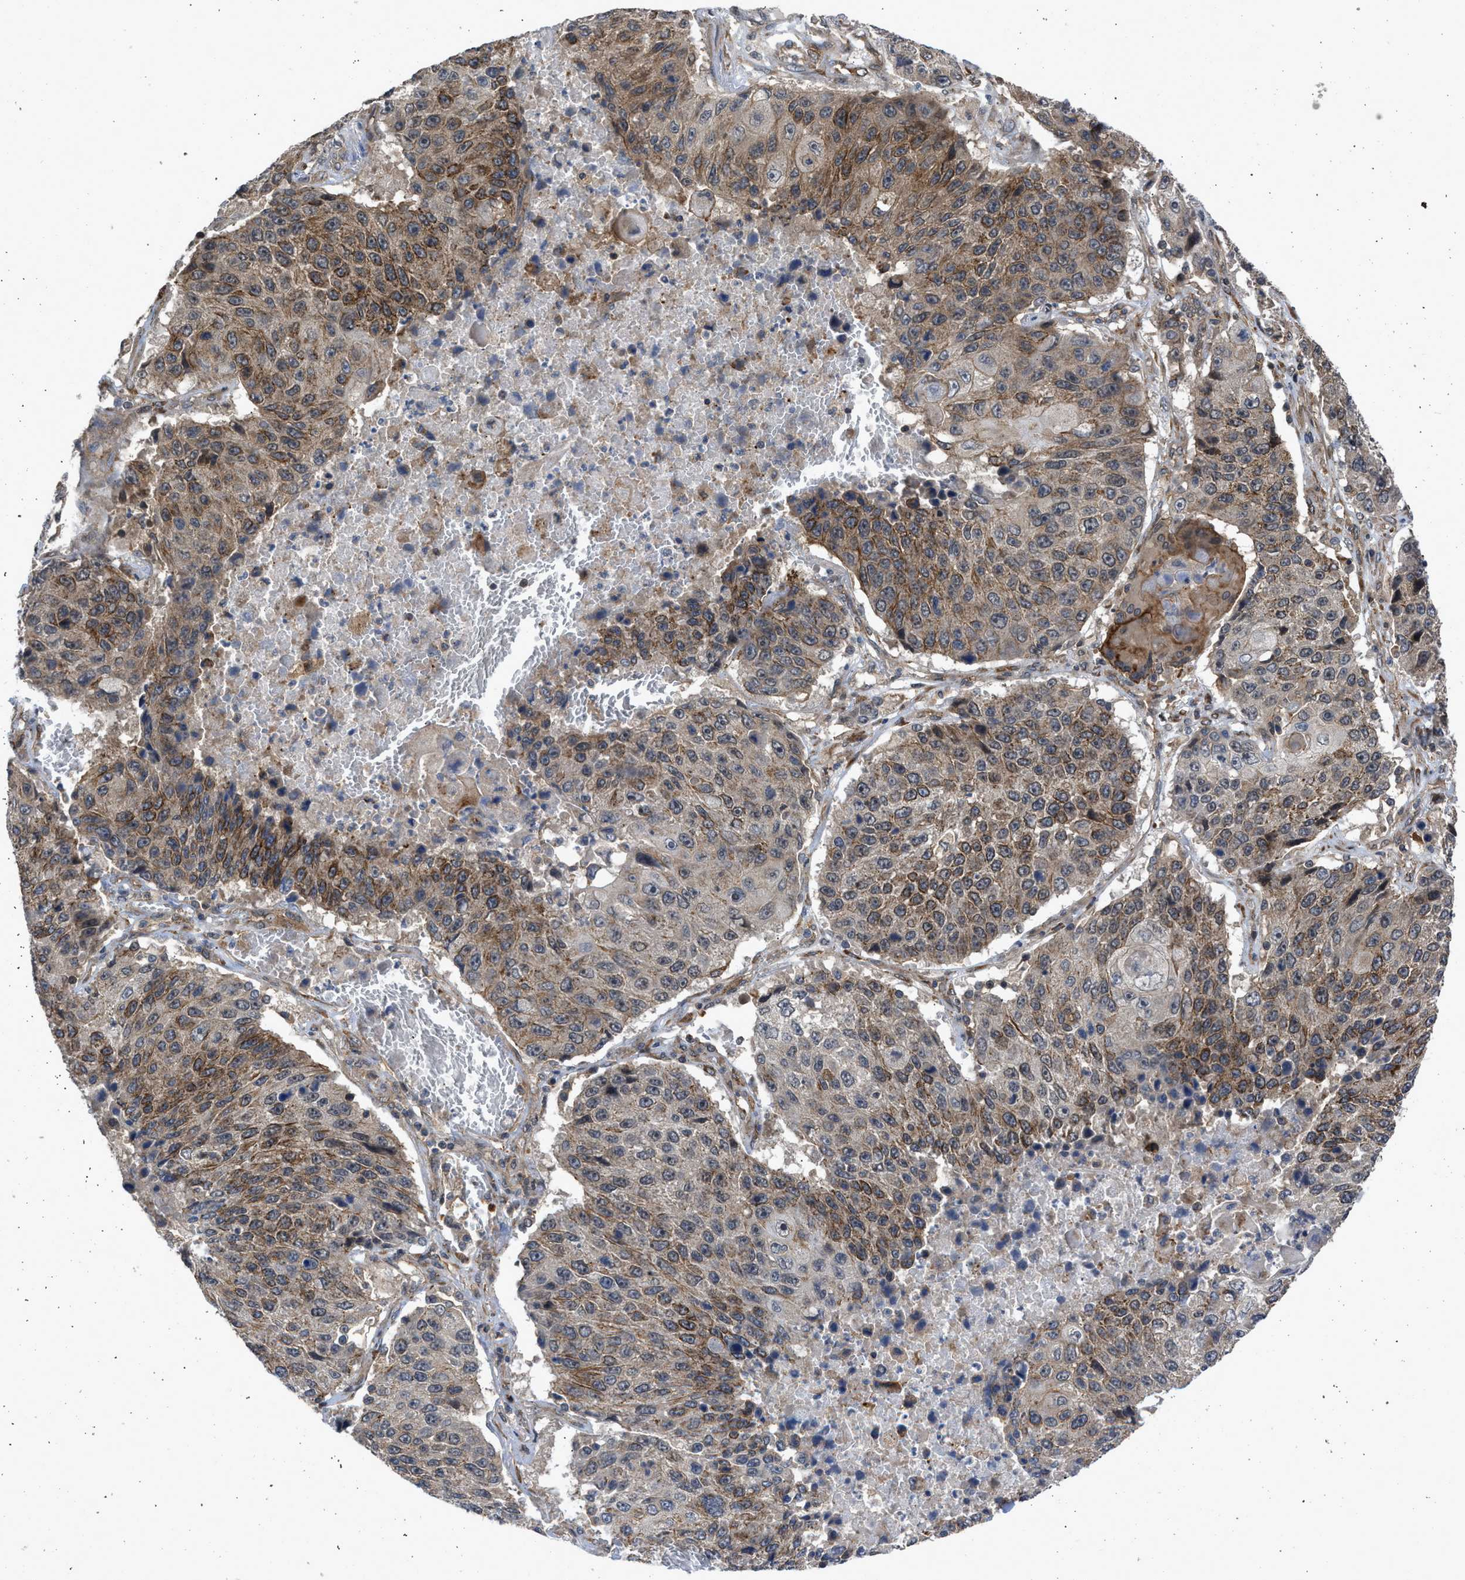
{"staining": {"intensity": "moderate", "quantity": "25%-75%", "location": "cytoplasmic/membranous"}, "tissue": "lung cancer", "cell_type": "Tumor cells", "image_type": "cancer", "snomed": [{"axis": "morphology", "description": "Squamous cell carcinoma, NOS"}, {"axis": "topography", "description": "Lung"}], "caption": "High-power microscopy captured an immunohistochemistry photomicrograph of lung cancer, revealing moderate cytoplasmic/membranous expression in about 25%-75% of tumor cells.", "gene": "GPATCH2L", "patient": {"sex": "male", "age": 61}}